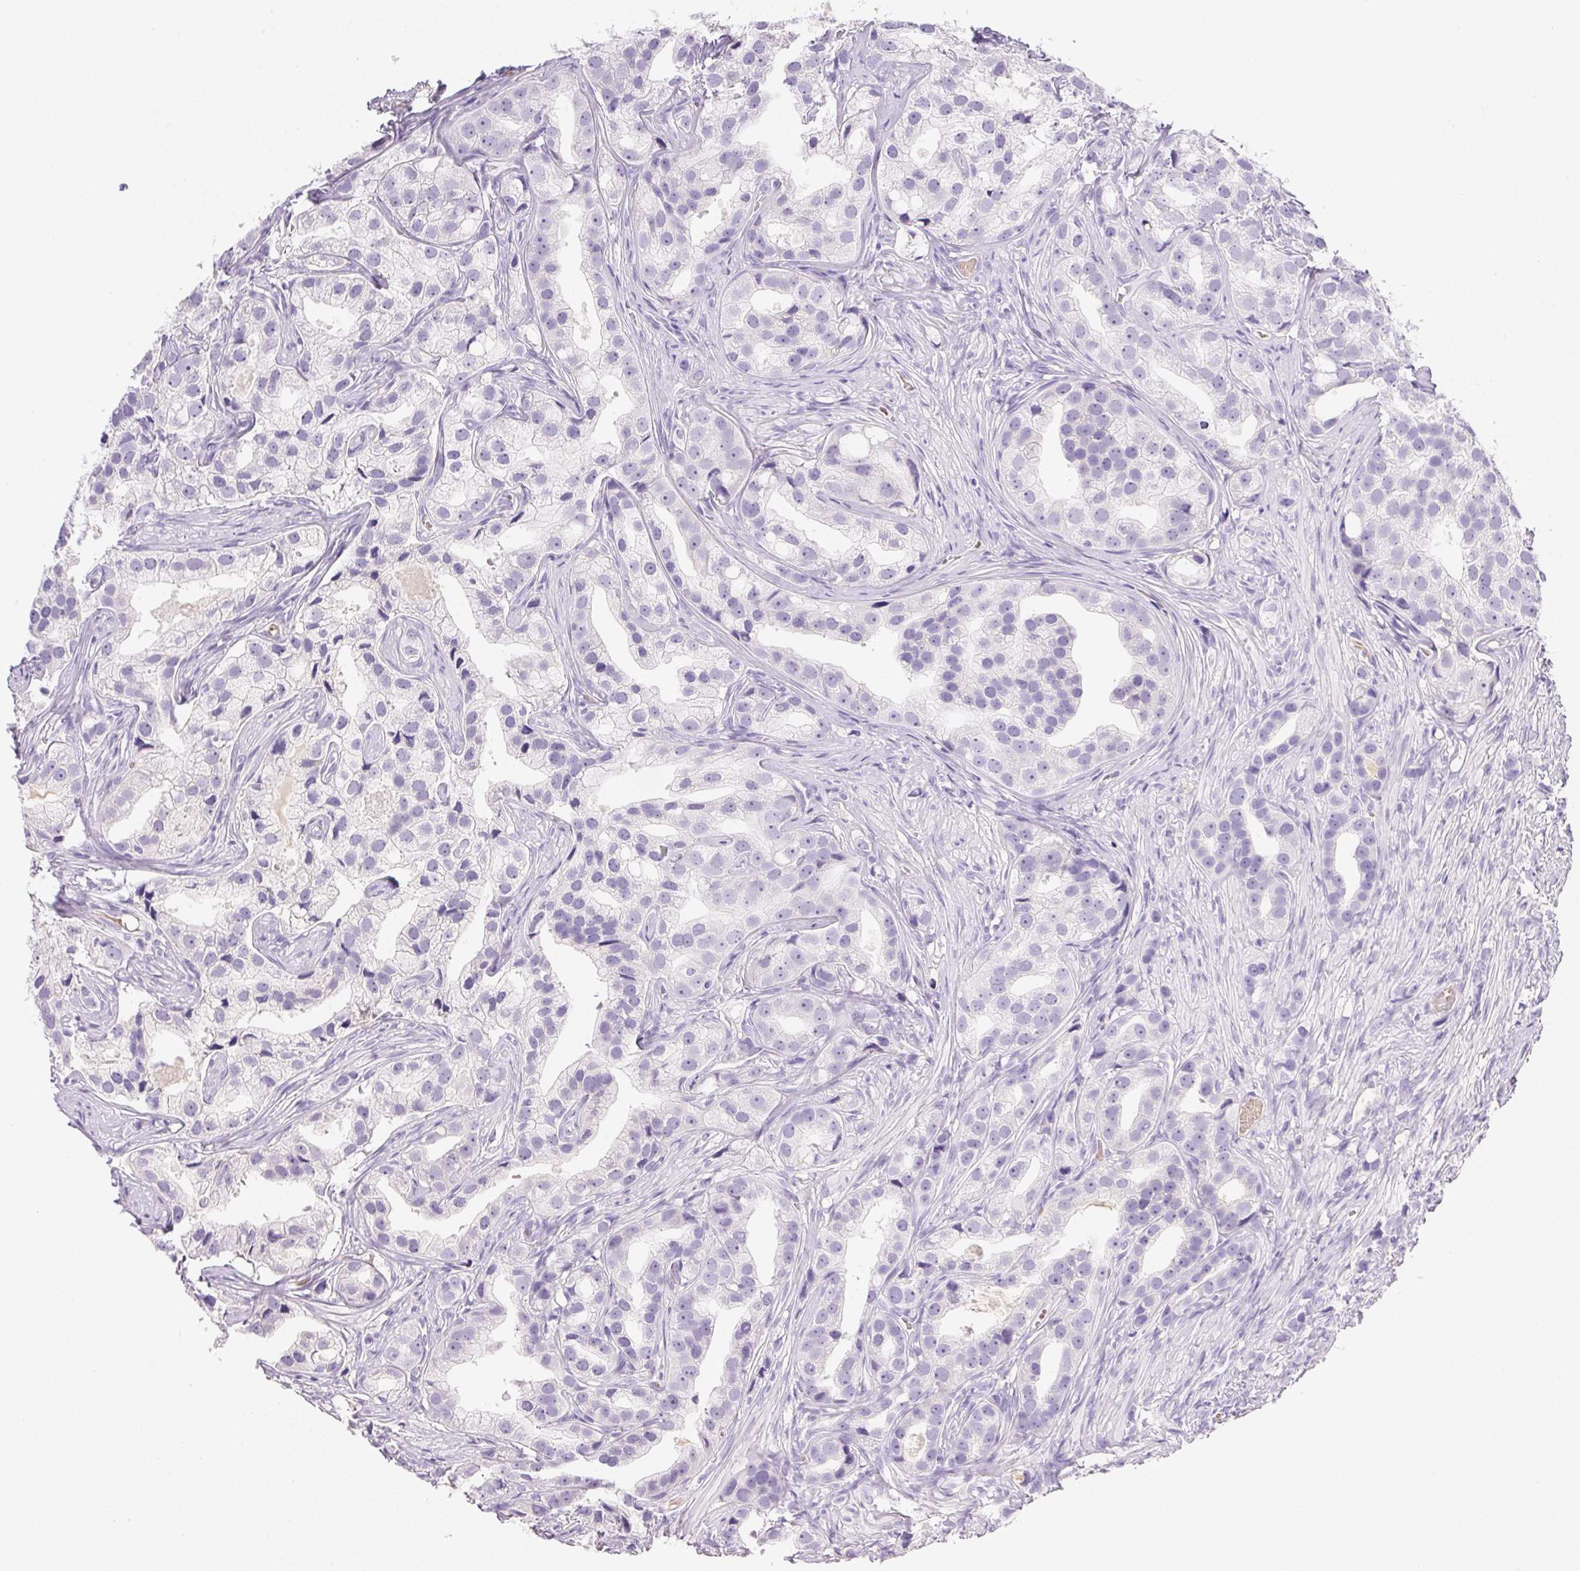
{"staining": {"intensity": "negative", "quantity": "none", "location": "none"}, "tissue": "prostate cancer", "cell_type": "Tumor cells", "image_type": "cancer", "snomed": [{"axis": "morphology", "description": "Adenocarcinoma, High grade"}, {"axis": "topography", "description": "Prostate"}], "caption": "An IHC histopathology image of high-grade adenocarcinoma (prostate) is shown. There is no staining in tumor cells of high-grade adenocarcinoma (prostate).", "gene": "PADI4", "patient": {"sex": "male", "age": 75}}